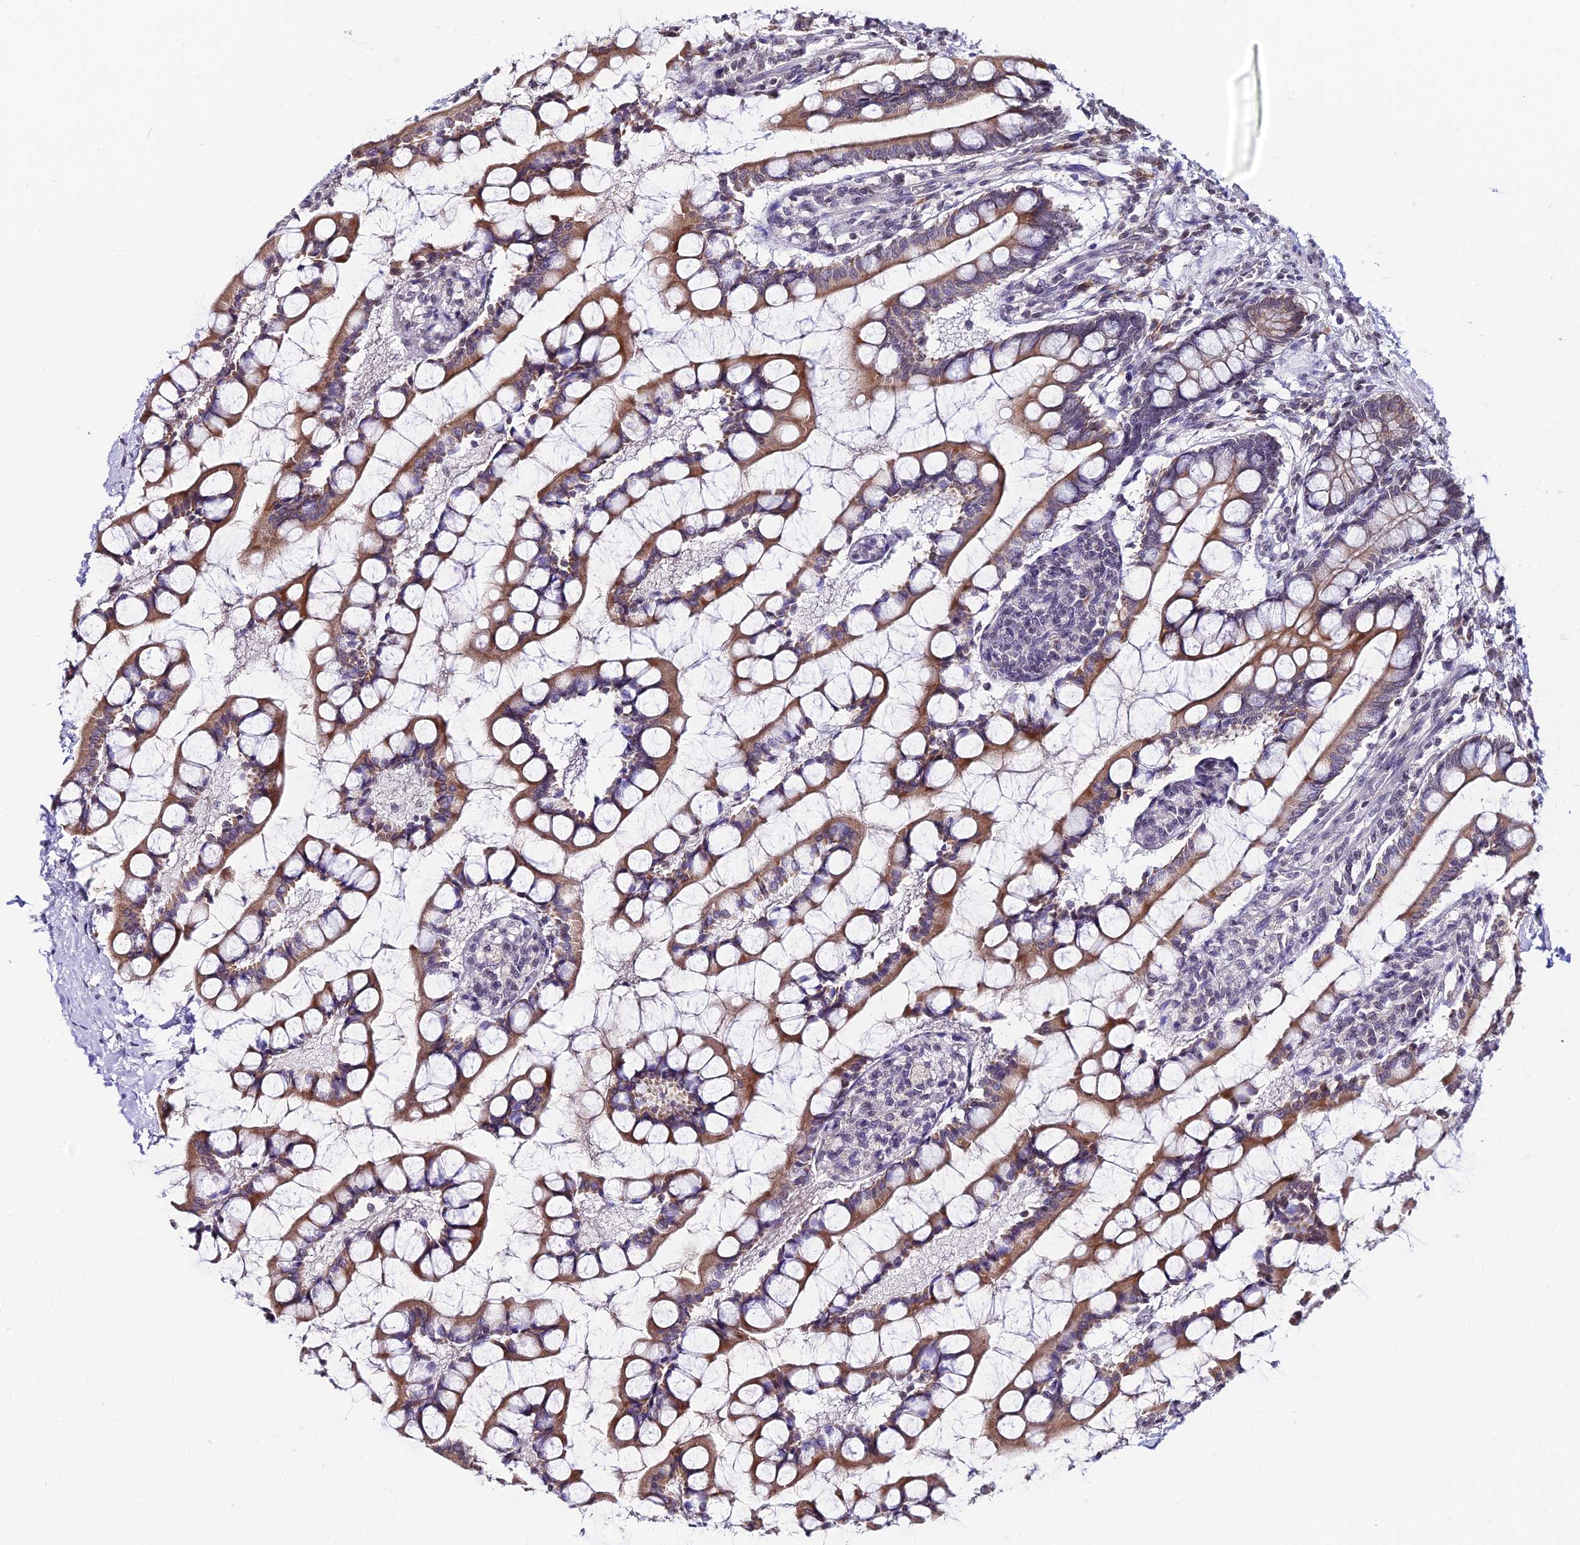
{"staining": {"intensity": "moderate", "quantity": ">75%", "location": "cytoplasmic/membranous"}, "tissue": "small intestine", "cell_type": "Glandular cells", "image_type": "normal", "snomed": [{"axis": "morphology", "description": "Normal tissue, NOS"}, {"axis": "topography", "description": "Small intestine"}], "caption": "Moderate cytoplasmic/membranous positivity for a protein is identified in approximately >75% of glandular cells of unremarkable small intestine using IHC.", "gene": "CDNF", "patient": {"sex": "male", "age": 52}}